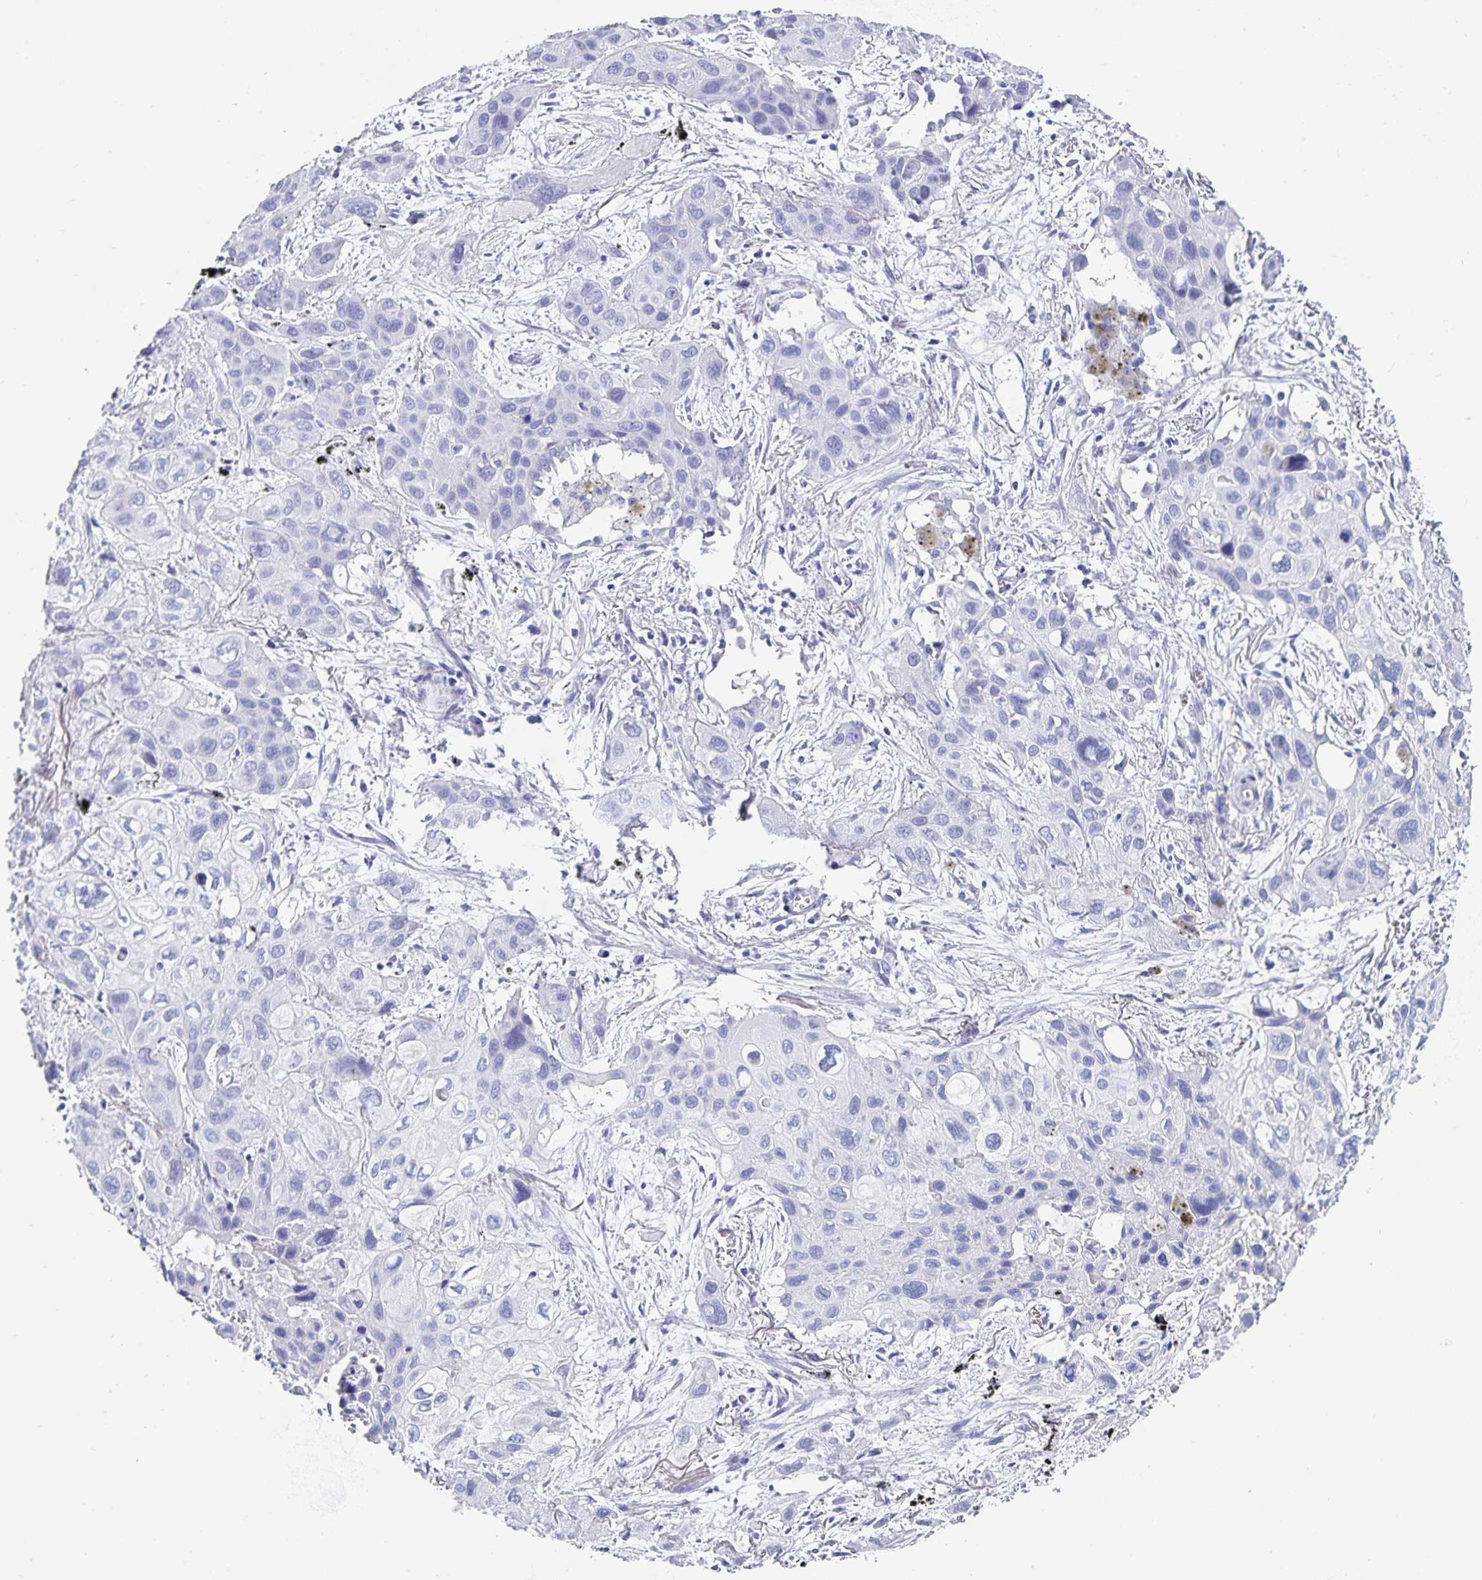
{"staining": {"intensity": "negative", "quantity": "none", "location": "none"}, "tissue": "lung cancer", "cell_type": "Tumor cells", "image_type": "cancer", "snomed": [{"axis": "morphology", "description": "Squamous cell carcinoma, NOS"}, {"axis": "morphology", "description": "Squamous cell carcinoma, metastatic, NOS"}, {"axis": "topography", "description": "Lung"}], "caption": "This is an IHC histopathology image of human lung squamous cell carcinoma. There is no expression in tumor cells.", "gene": "C19orf73", "patient": {"sex": "male", "age": 59}}